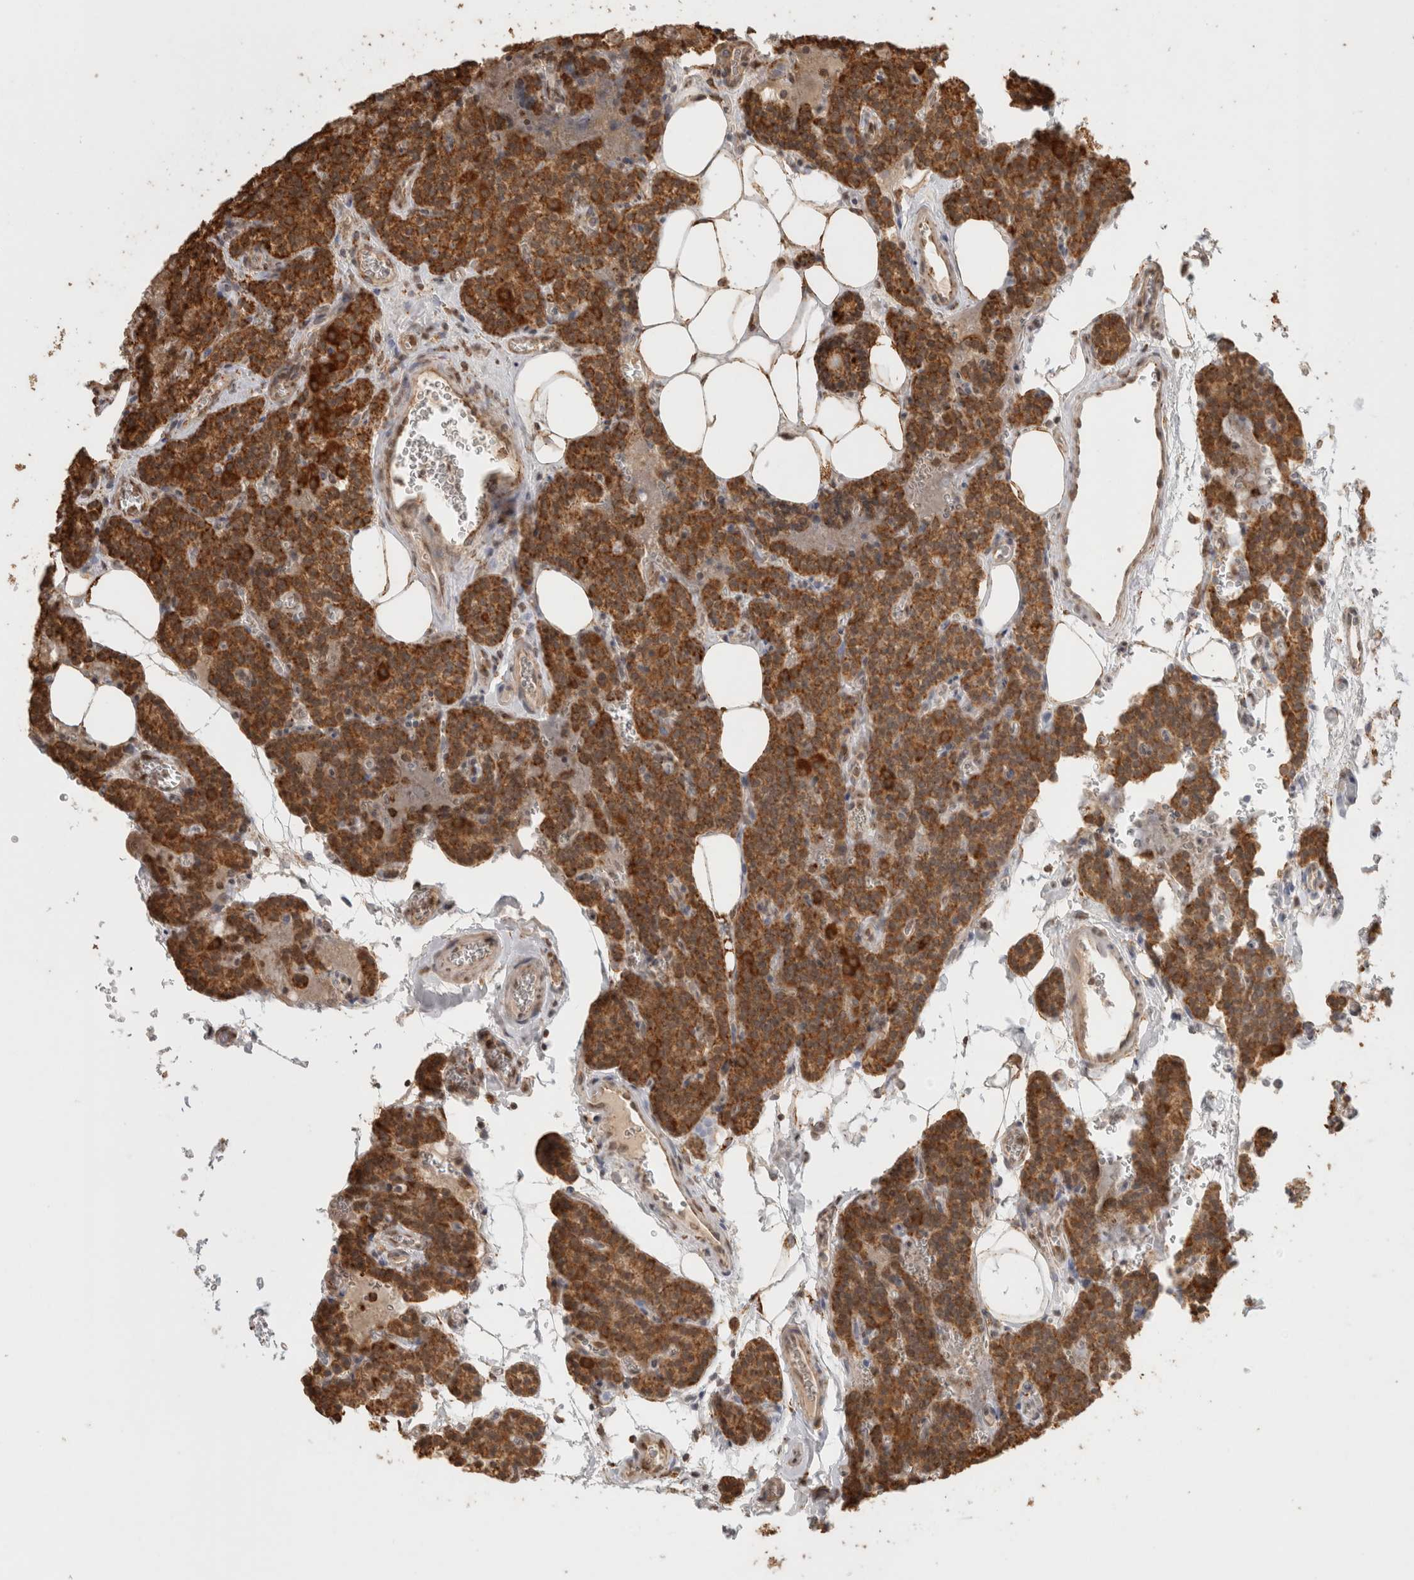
{"staining": {"intensity": "strong", "quantity": ">75%", "location": "cytoplasmic/membranous"}, "tissue": "parathyroid gland", "cell_type": "Glandular cells", "image_type": "normal", "snomed": [{"axis": "morphology", "description": "Normal tissue, NOS"}, {"axis": "topography", "description": "Parathyroid gland"}], "caption": "This photomicrograph shows IHC staining of normal human parathyroid gland, with high strong cytoplasmic/membranous positivity in about >75% of glandular cells.", "gene": "BNIP3L", "patient": {"sex": "female", "age": 64}}